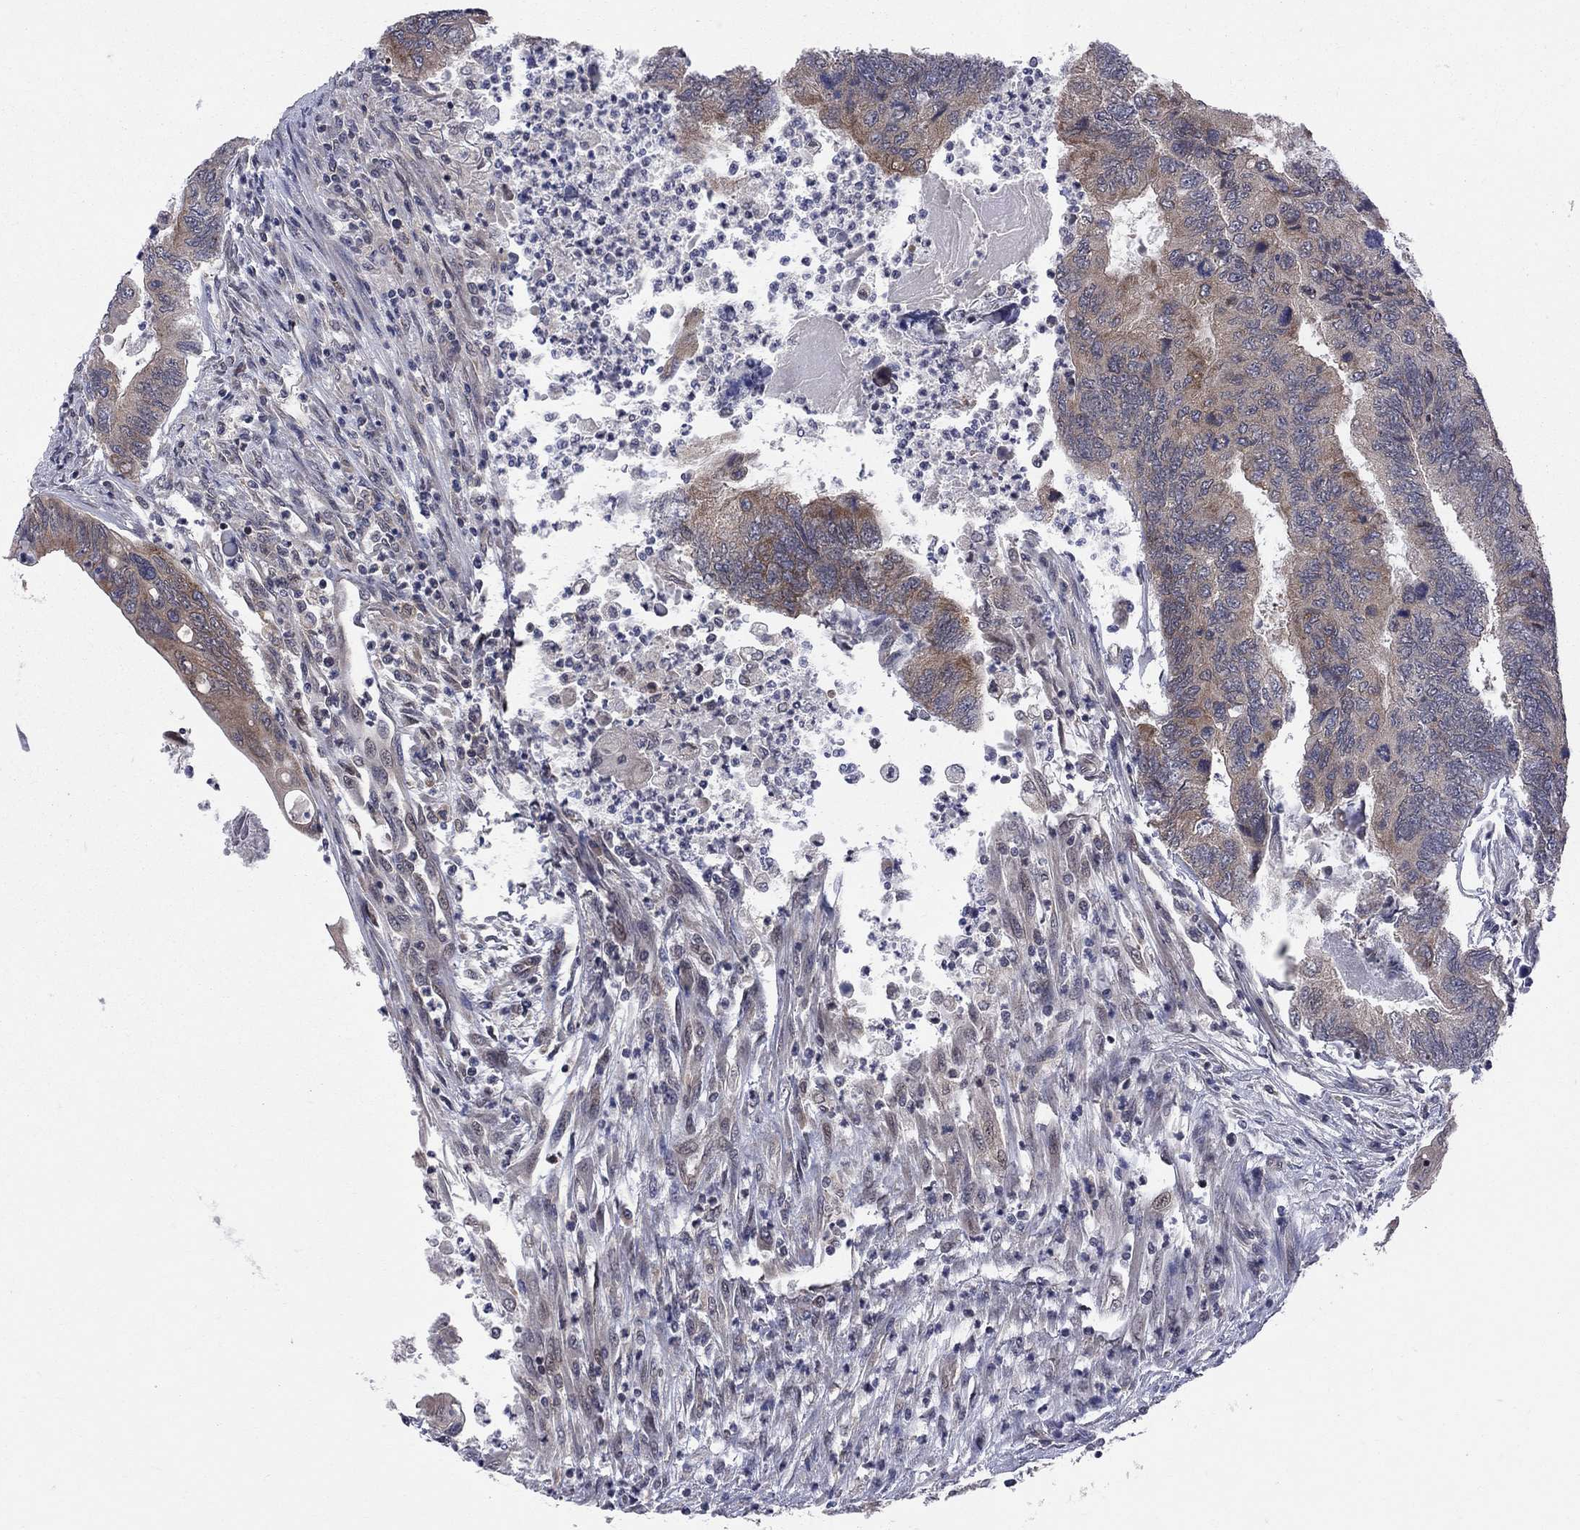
{"staining": {"intensity": "moderate", "quantity": "25%-75%", "location": "cytoplasmic/membranous"}, "tissue": "colorectal cancer", "cell_type": "Tumor cells", "image_type": "cancer", "snomed": [{"axis": "morphology", "description": "Adenocarcinoma, NOS"}, {"axis": "topography", "description": "Colon"}], "caption": "Brown immunohistochemical staining in human adenocarcinoma (colorectal) exhibits moderate cytoplasmic/membranous positivity in about 25%-75% of tumor cells.", "gene": "CNOT11", "patient": {"sex": "female", "age": 67}}